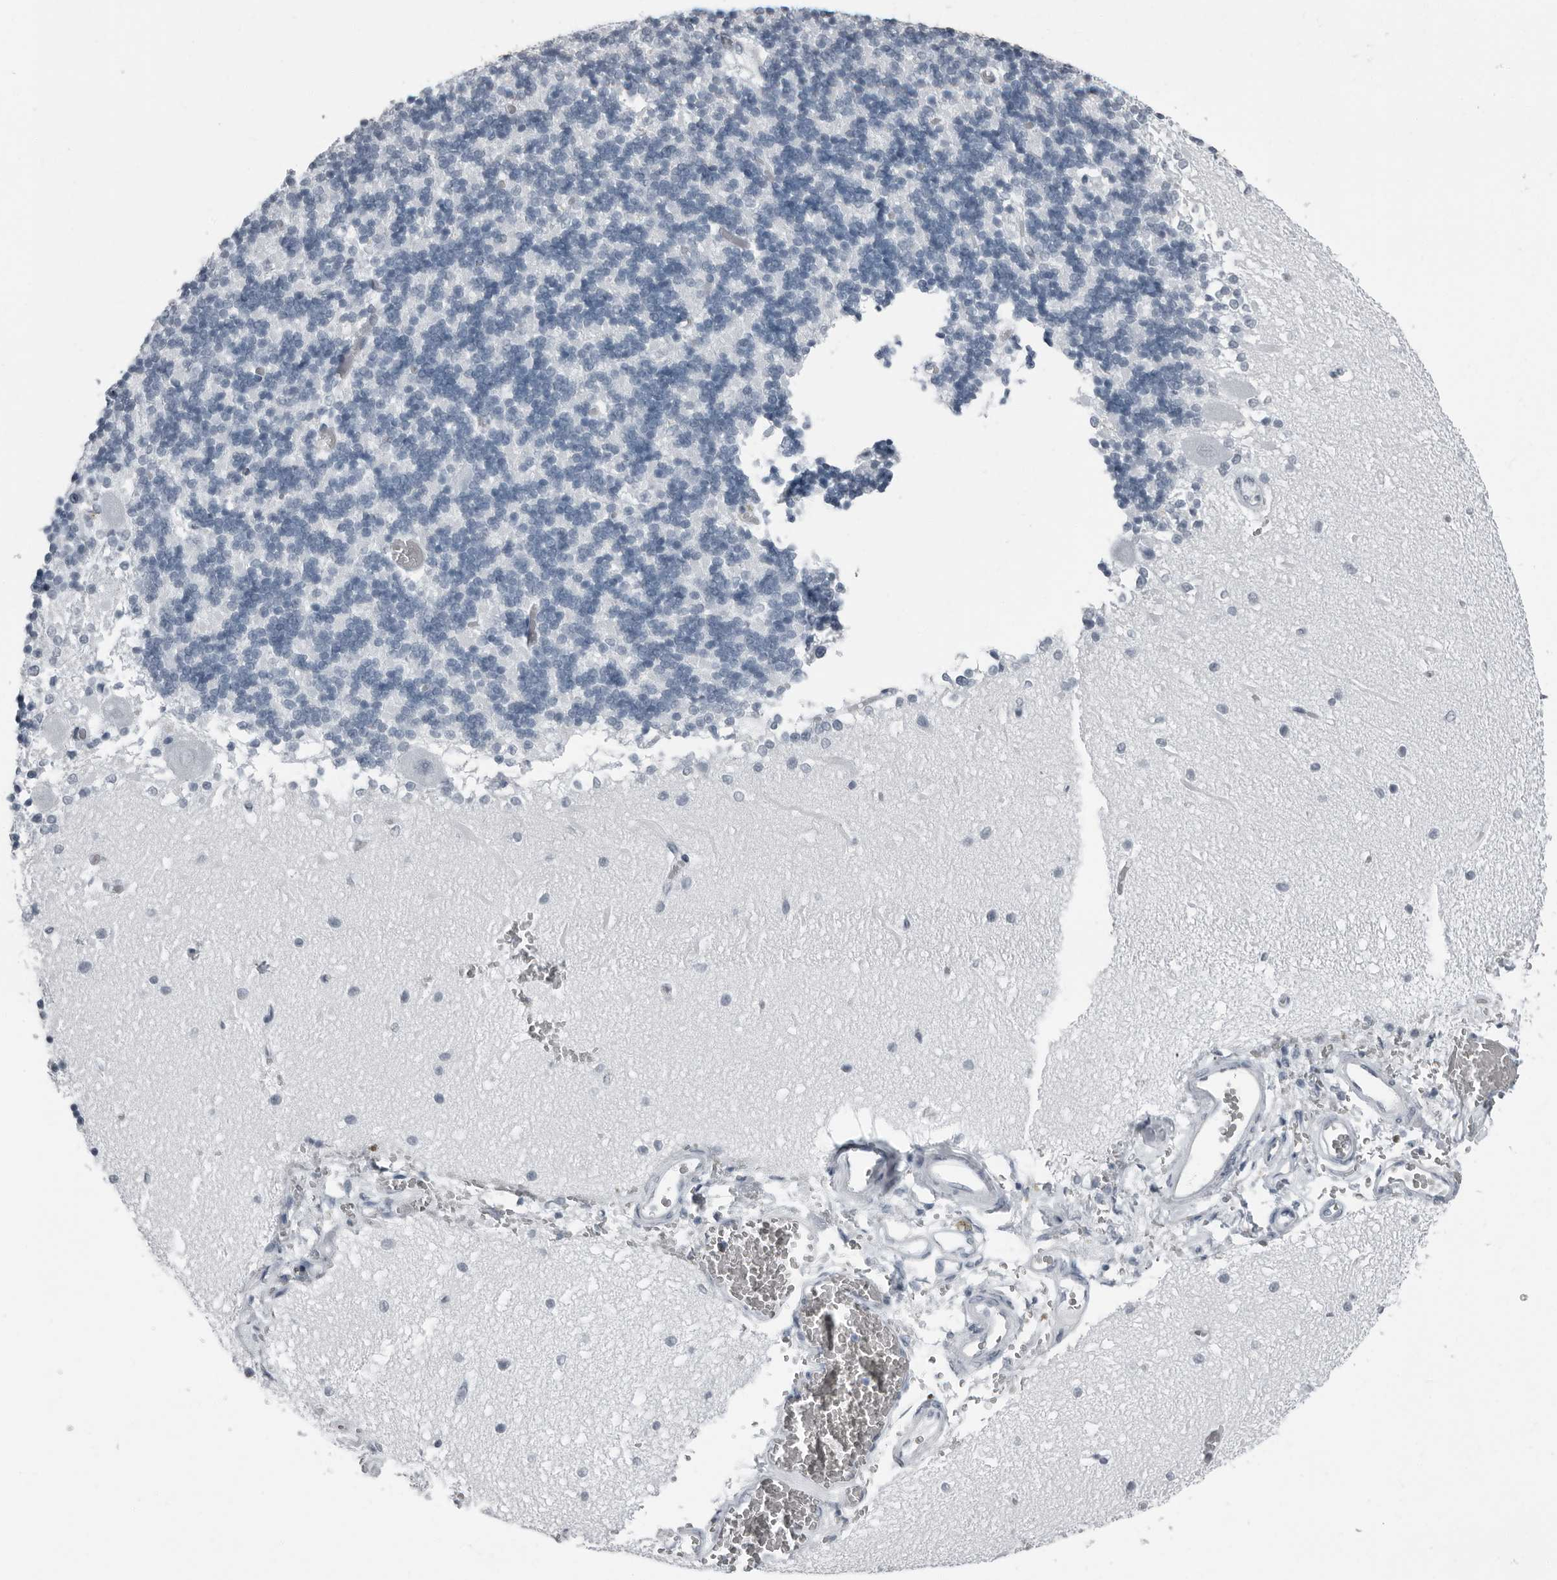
{"staining": {"intensity": "negative", "quantity": "none", "location": "none"}, "tissue": "cerebellum", "cell_type": "Cells in granular layer", "image_type": "normal", "snomed": [{"axis": "morphology", "description": "Normal tissue, NOS"}, {"axis": "topography", "description": "Cerebellum"}], "caption": "This photomicrograph is of normal cerebellum stained with IHC to label a protein in brown with the nuclei are counter-stained blue. There is no positivity in cells in granular layer. (DAB (3,3'-diaminobenzidine) immunohistochemistry (IHC) with hematoxylin counter stain).", "gene": "PRSS1", "patient": {"sex": "male", "age": 37}}